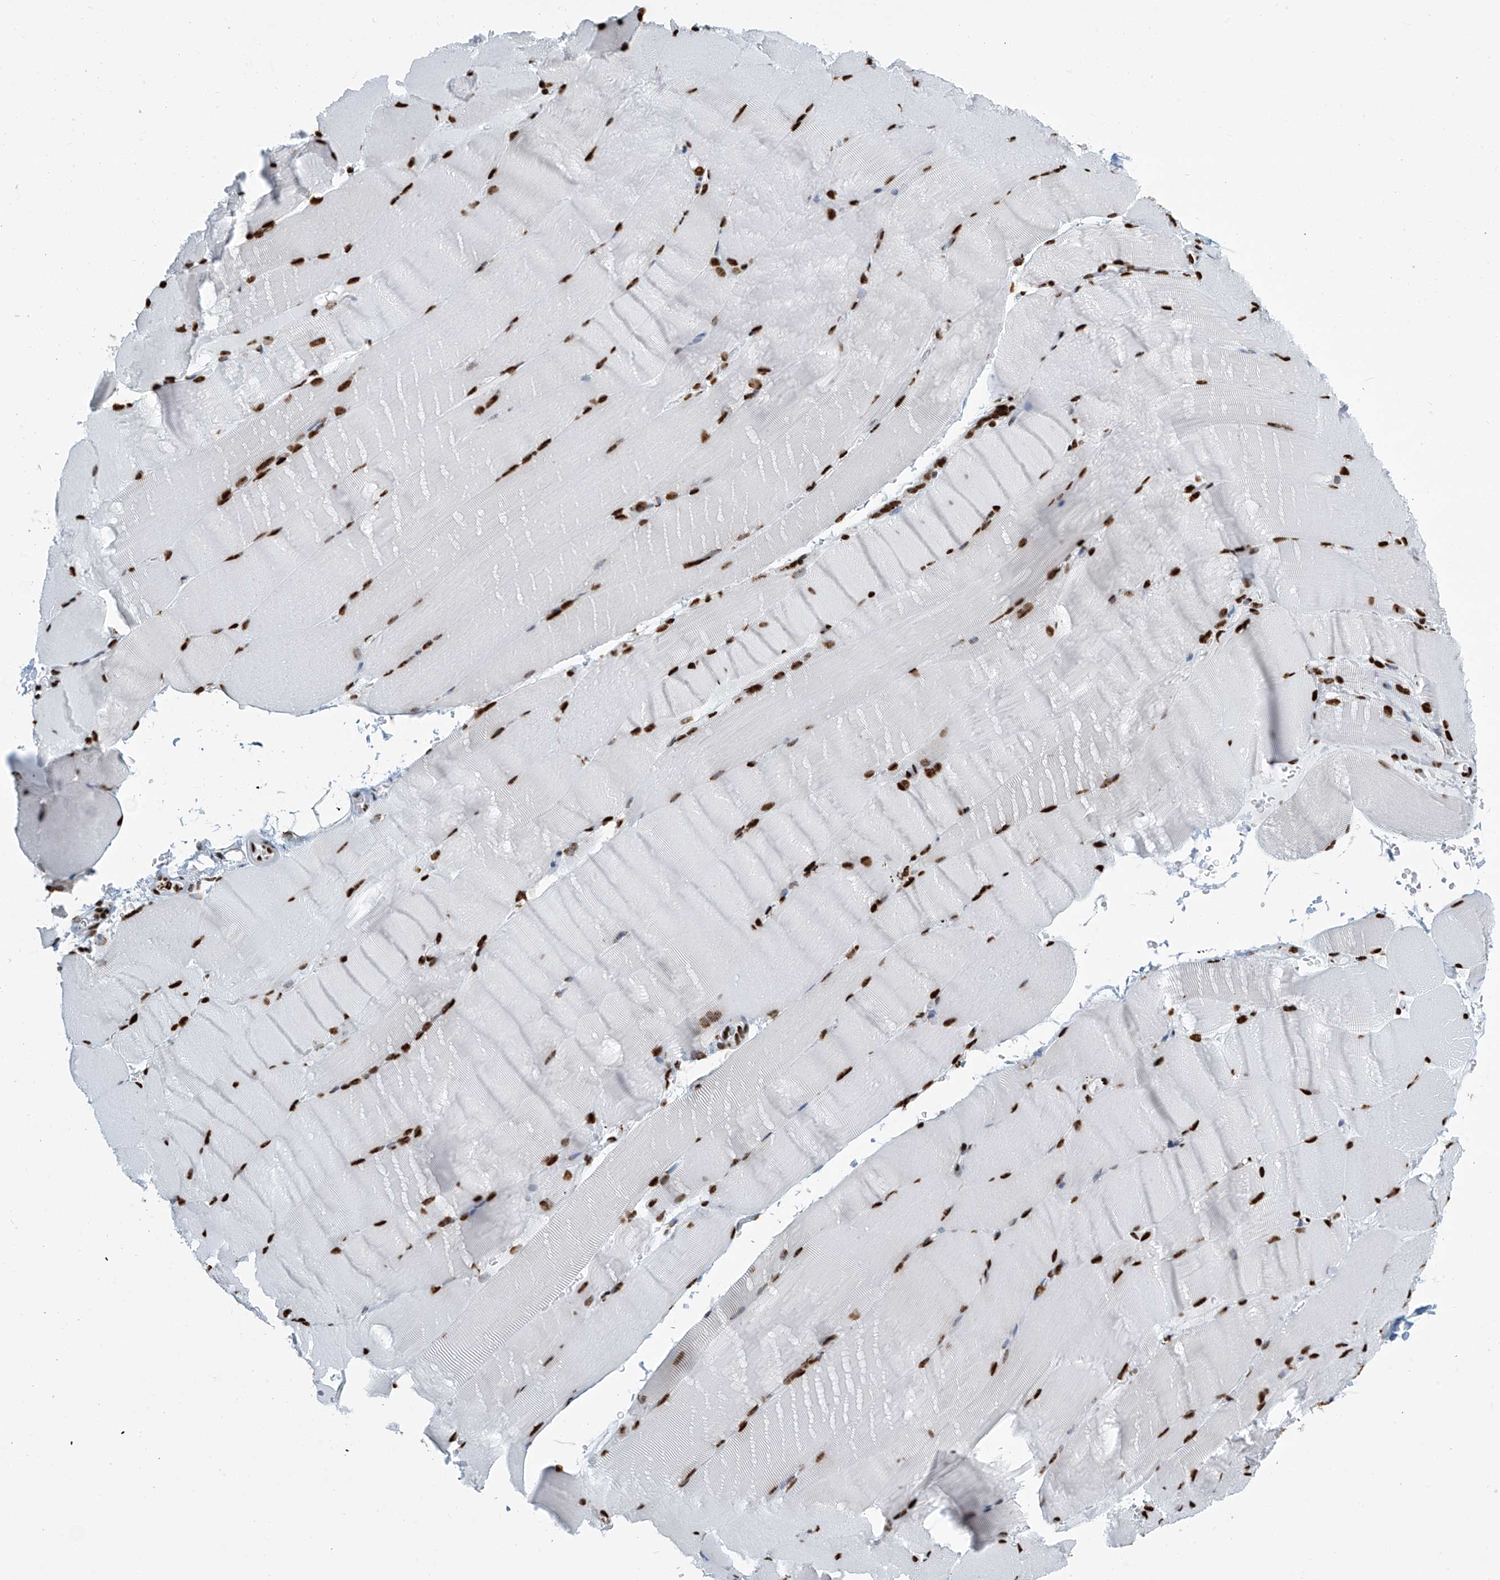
{"staining": {"intensity": "strong", "quantity": ">75%", "location": "nuclear"}, "tissue": "skeletal muscle", "cell_type": "Myocytes", "image_type": "normal", "snomed": [{"axis": "morphology", "description": "Normal tissue, NOS"}, {"axis": "topography", "description": "Skeletal muscle"}, {"axis": "topography", "description": "Parathyroid gland"}], "caption": "Immunohistochemical staining of unremarkable skeletal muscle shows >75% levels of strong nuclear protein staining in approximately >75% of myocytes. Immunohistochemistry stains the protein in brown and the nuclei are stained blue.", "gene": "ENSG00000257390", "patient": {"sex": "female", "age": 37}}